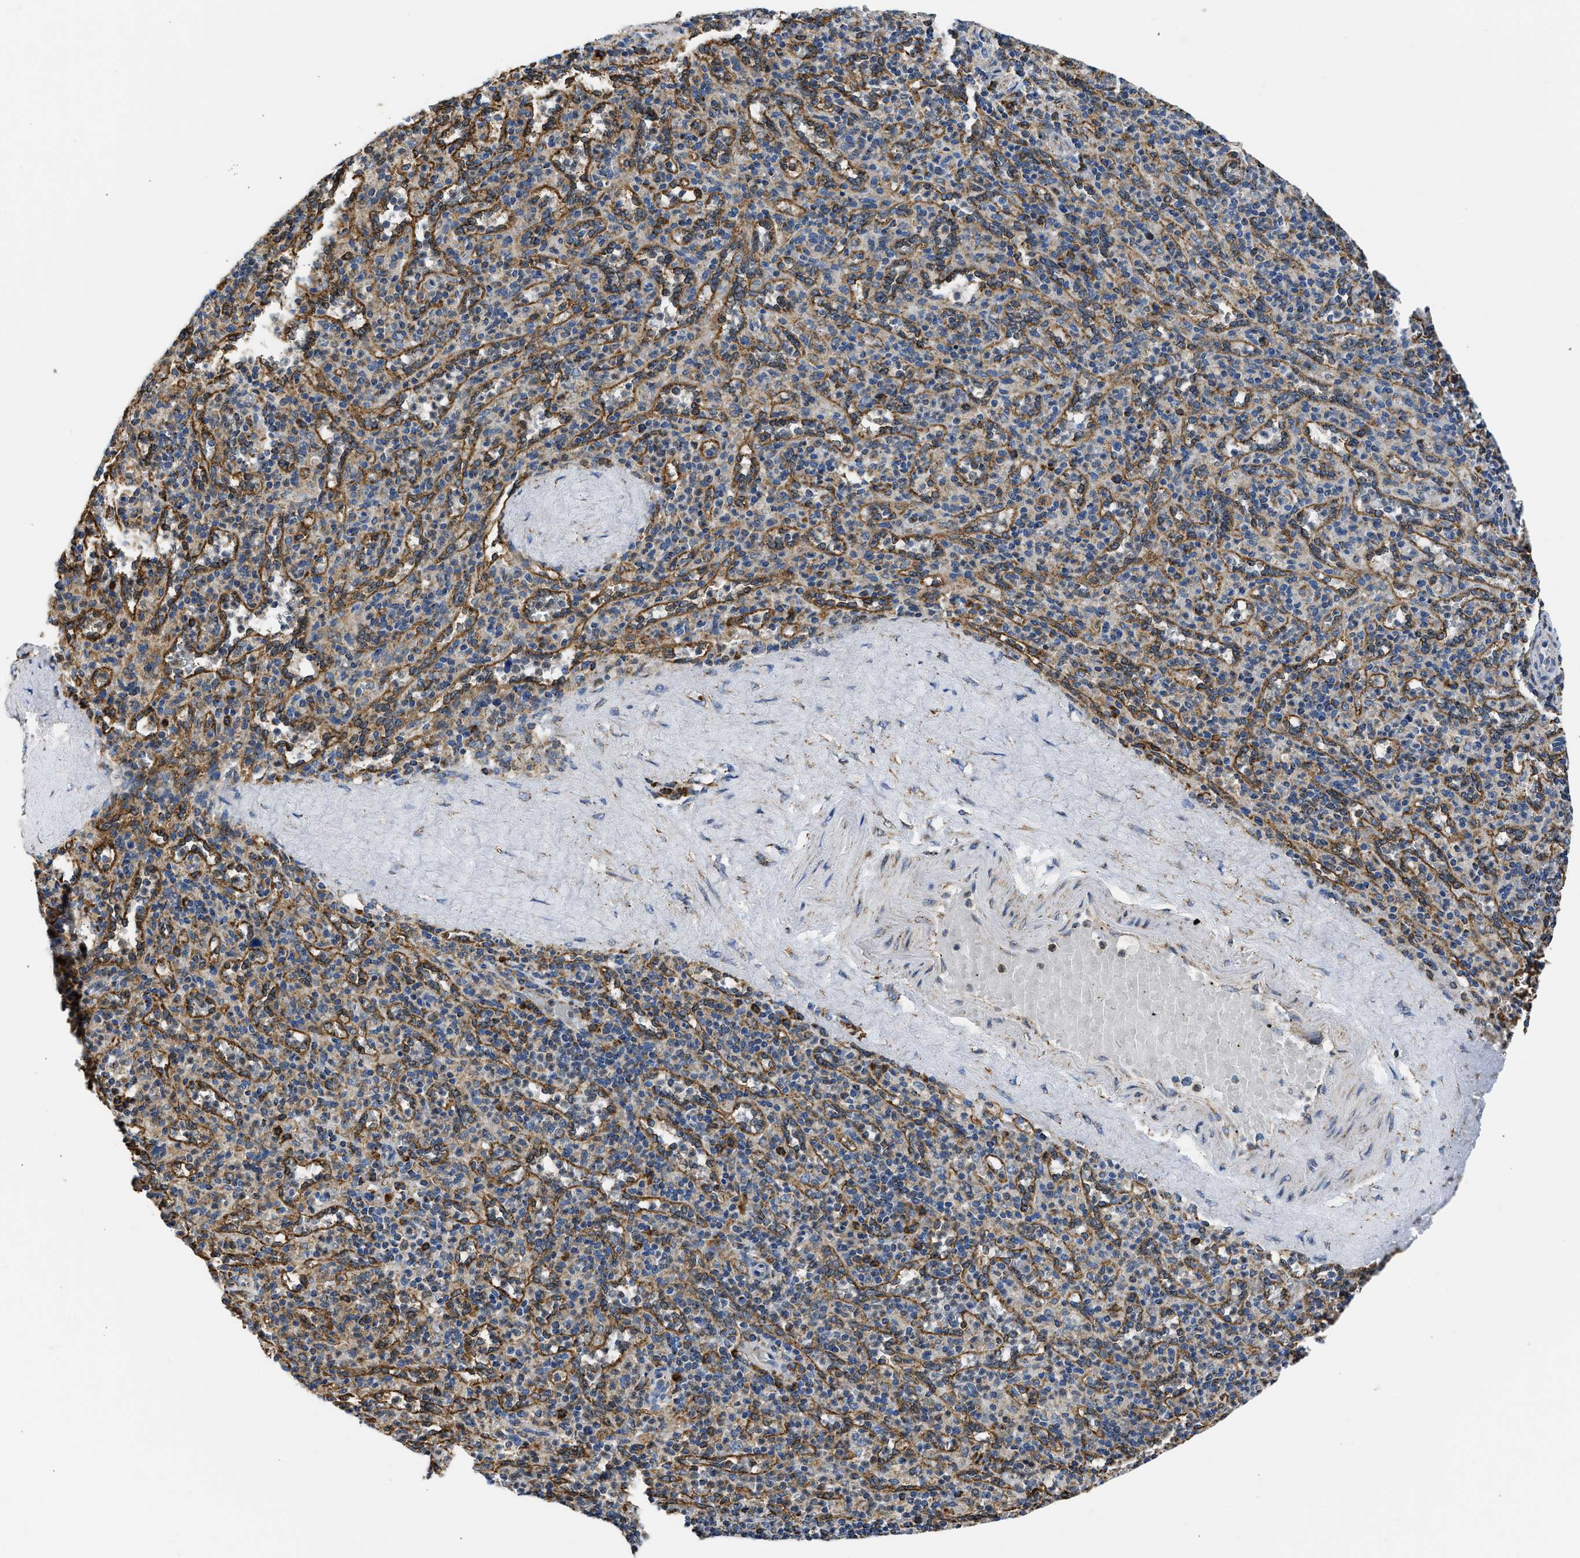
{"staining": {"intensity": "moderate", "quantity": "<25%", "location": "cytoplasmic/membranous"}, "tissue": "spleen", "cell_type": "Cells in red pulp", "image_type": "normal", "snomed": [{"axis": "morphology", "description": "Normal tissue, NOS"}, {"axis": "topography", "description": "Spleen"}], "caption": "An immunohistochemistry (IHC) image of normal tissue is shown. Protein staining in brown highlights moderate cytoplasmic/membranous positivity in spleen within cells in red pulp. (IHC, brightfield microscopy, high magnification).", "gene": "CYCS", "patient": {"sex": "male", "age": 36}}